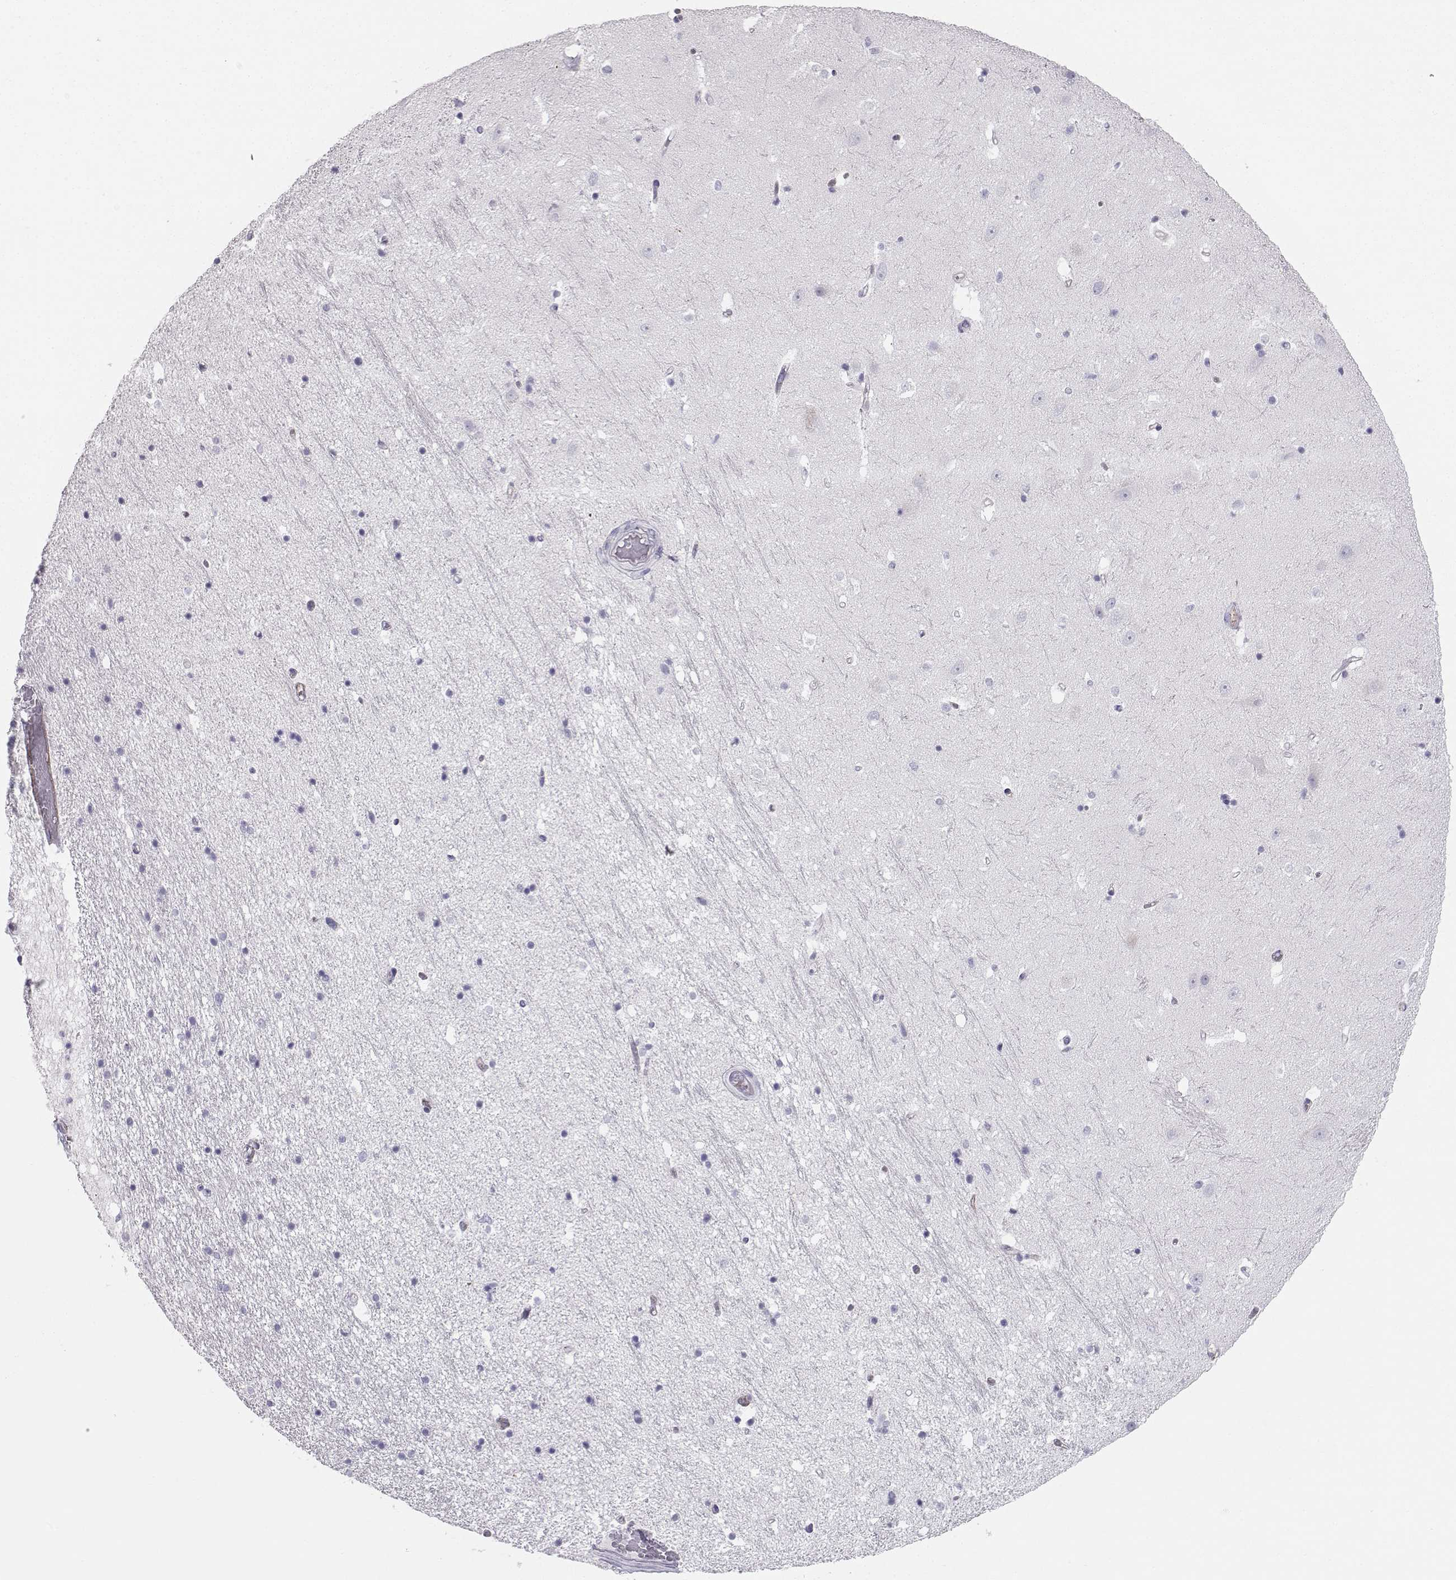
{"staining": {"intensity": "negative", "quantity": "none", "location": "none"}, "tissue": "hippocampus", "cell_type": "Glial cells", "image_type": "normal", "snomed": [{"axis": "morphology", "description": "Normal tissue, NOS"}, {"axis": "topography", "description": "Hippocampus"}], "caption": "A histopathology image of hippocampus stained for a protein displays no brown staining in glial cells. Brightfield microscopy of immunohistochemistry stained with DAB (3,3'-diaminobenzidine) (brown) and hematoxylin (blue), captured at high magnification.", "gene": "IQCD", "patient": {"sex": "male", "age": 44}}